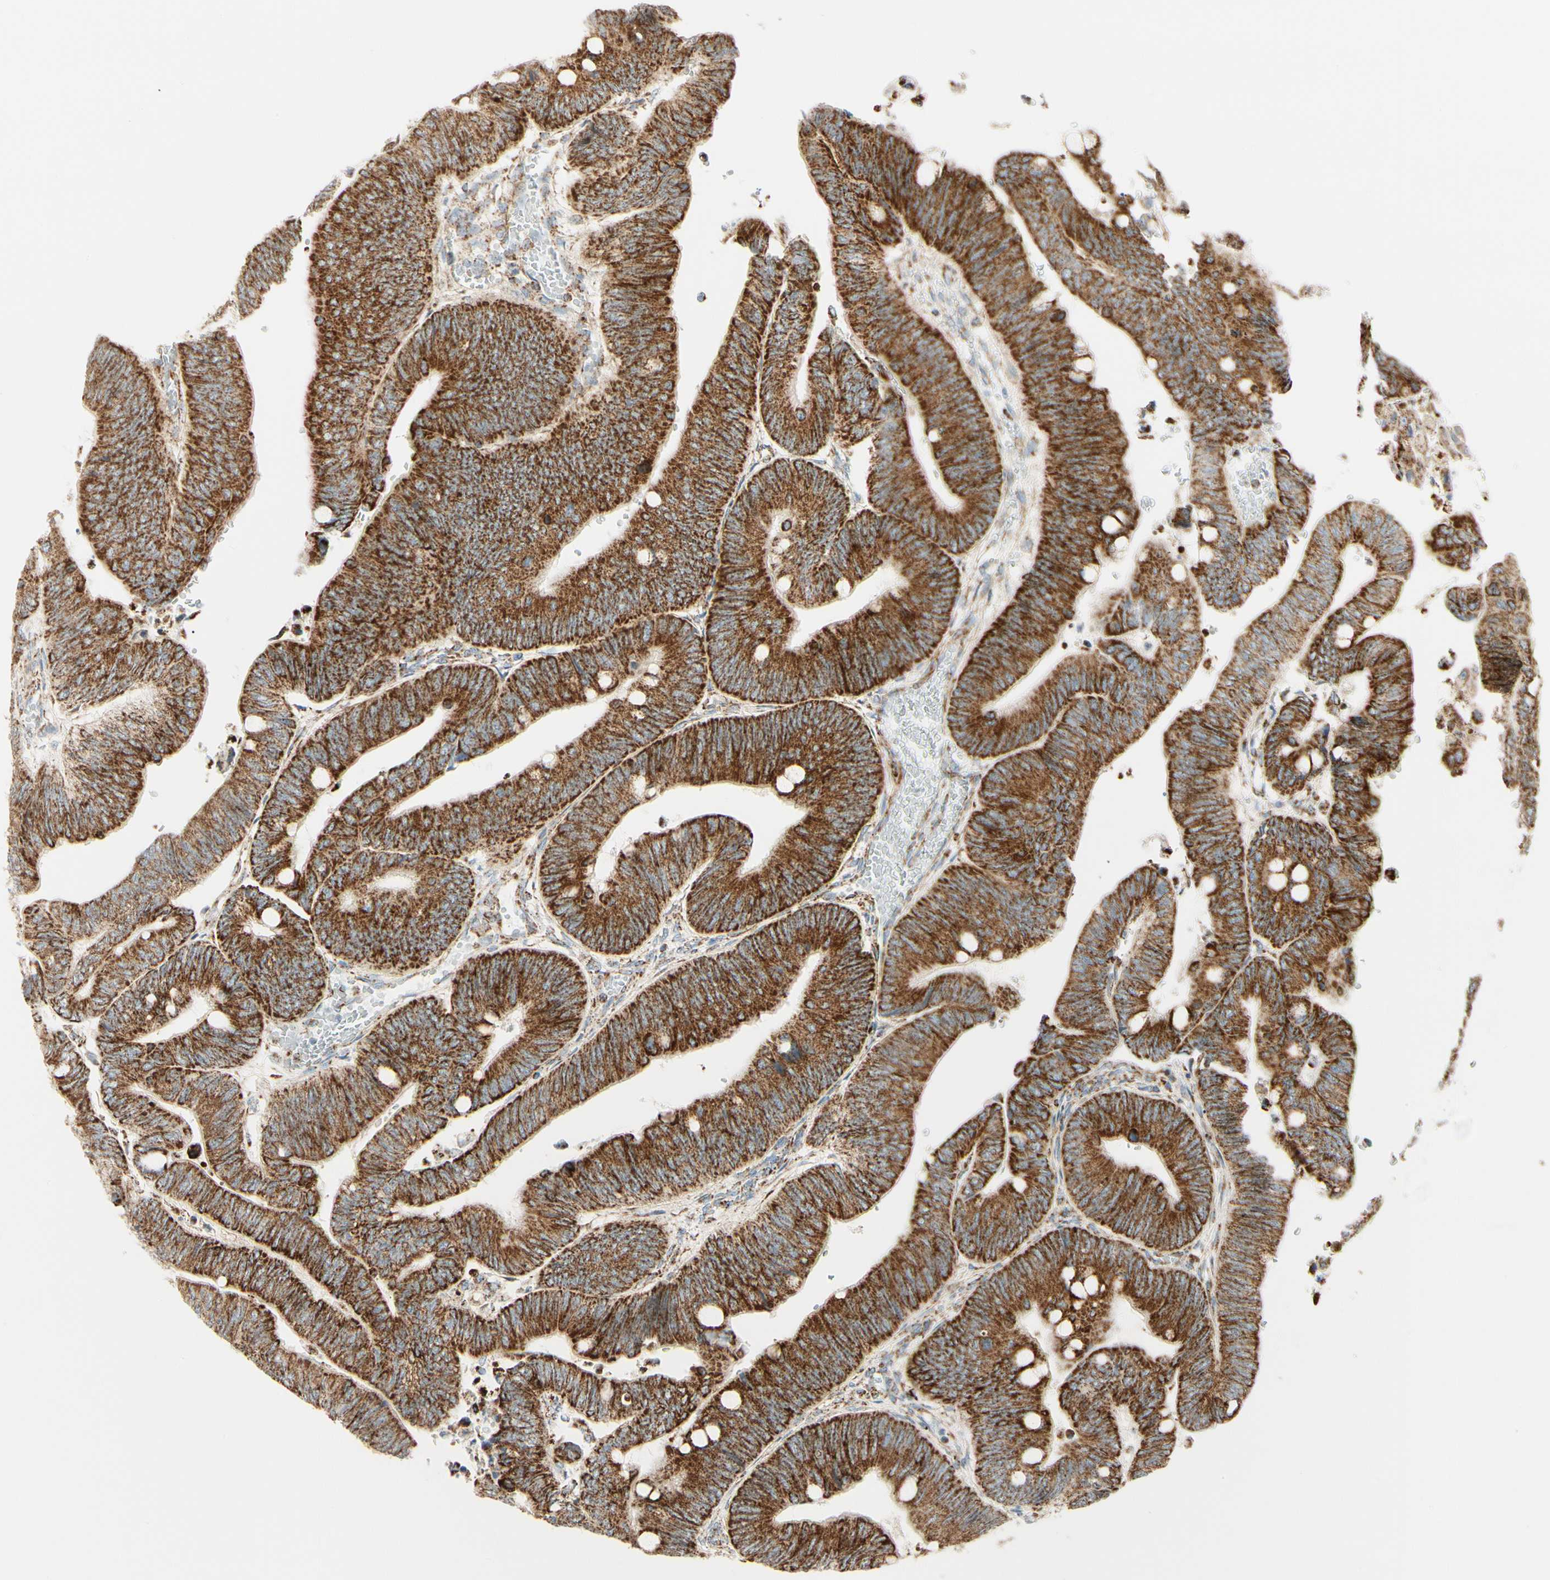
{"staining": {"intensity": "strong", "quantity": ">75%", "location": "cytoplasmic/membranous"}, "tissue": "colorectal cancer", "cell_type": "Tumor cells", "image_type": "cancer", "snomed": [{"axis": "morphology", "description": "Normal tissue, NOS"}, {"axis": "morphology", "description": "Adenocarcinoma, NOS"}, {"axis": "topography", "description": "Rectum"}, {"axis": "topography", "description": "Peripheral nerve tissue"}], "caption": "Human colorectal cancer stained with a brown dye exhibits strong cytoplasmic/membranous positive expression in approximately >75% of tumor cells.", "gene": "TBC1D10A", "patient": {"sex": "male", "age": 92}}